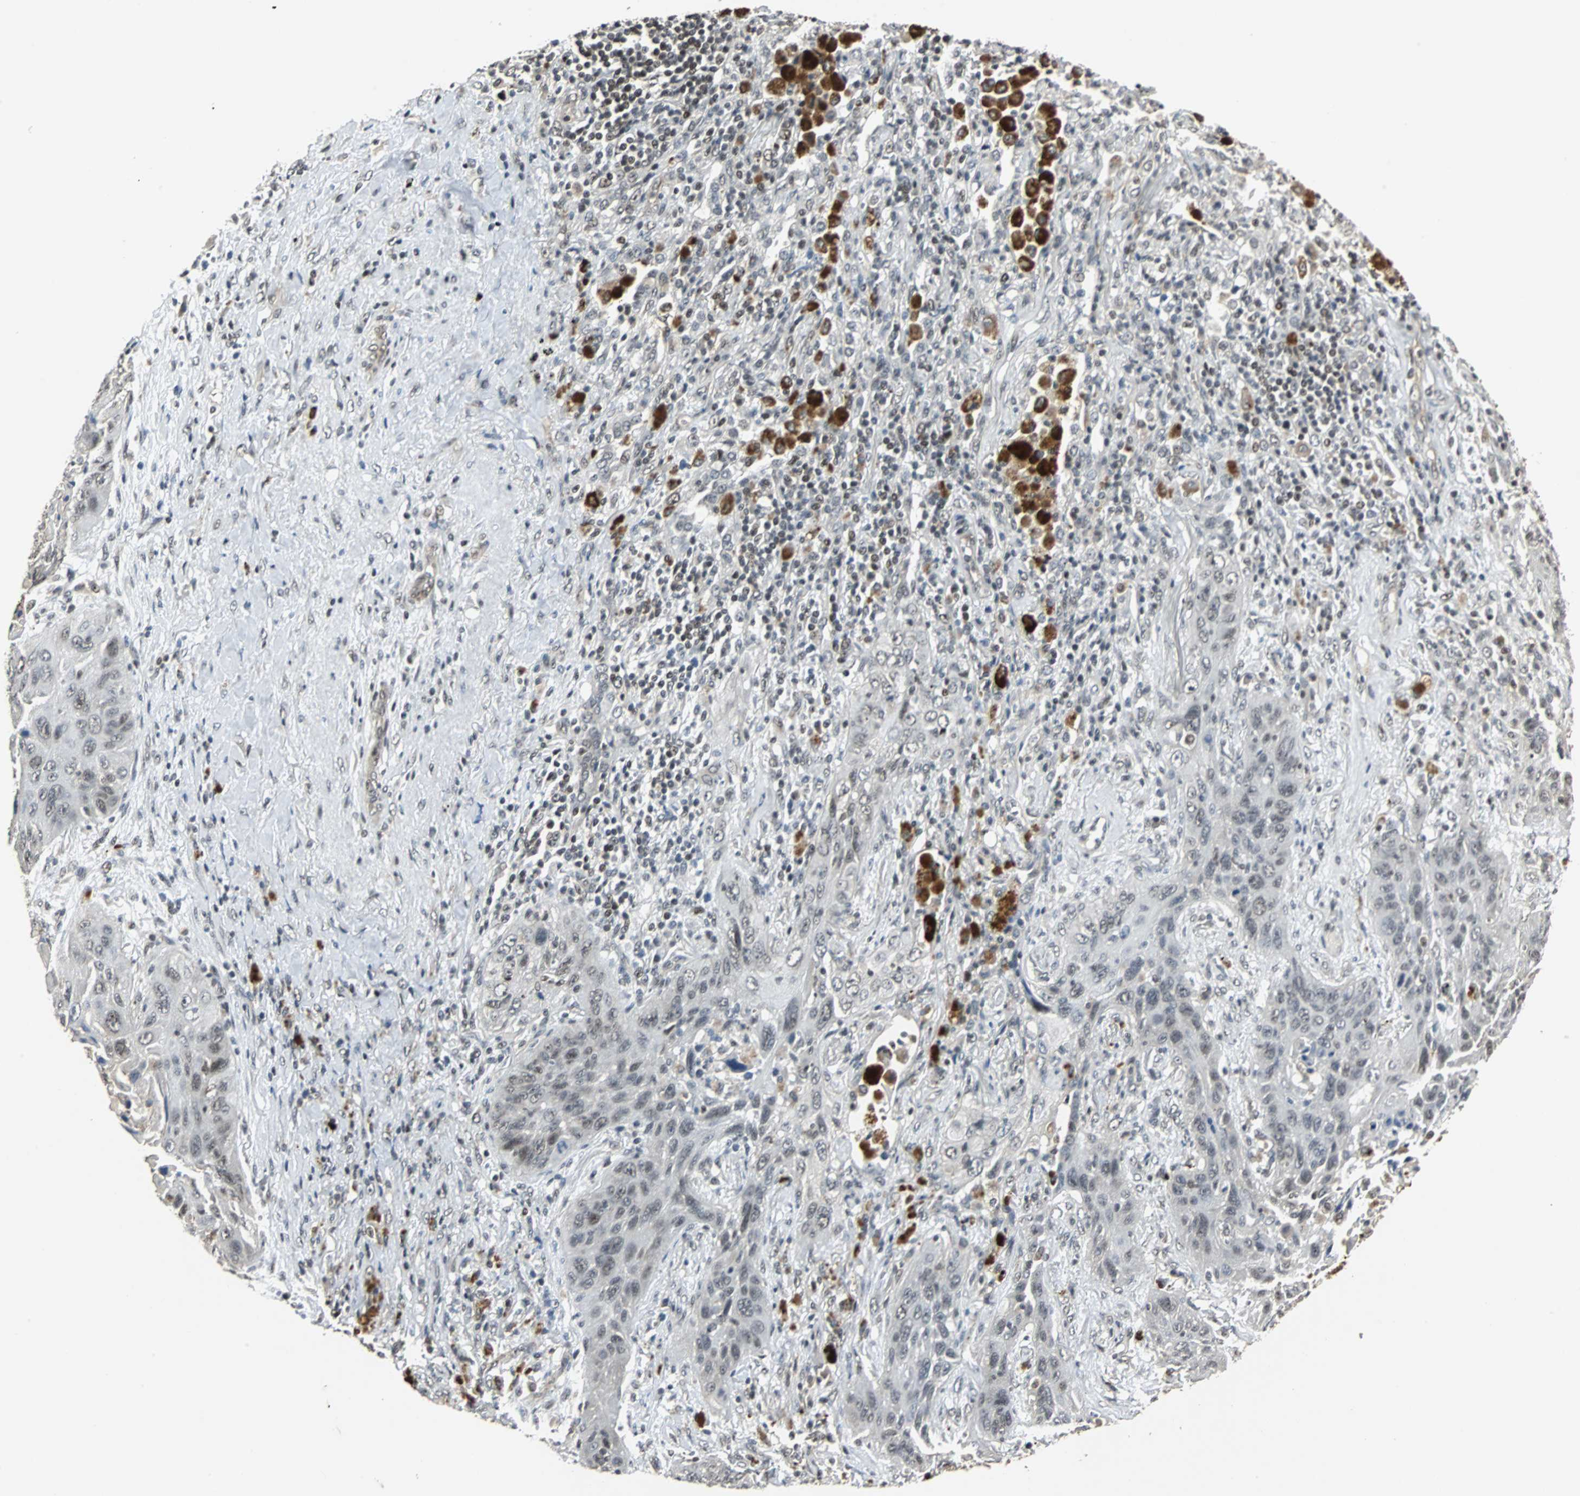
{"staining": {"intensity": "weak", "quantity": "25%-75%", "location": "nuclear"}, "tissue": "lung cancer", "cell_type": "Tumor cells", "image_type": "cancer", "snomed": [{"axis": "morphology", "description": "Squamous cell carcinoma, NOS"}, {"axis": "topography", "description": "Lung"}], "caption": "Weak nuclear protein expression is seen in about 25%-75% of tumor cells in lung cancer.", "gene": "MED4", "patient": {"sex": "female", "age": 67}}